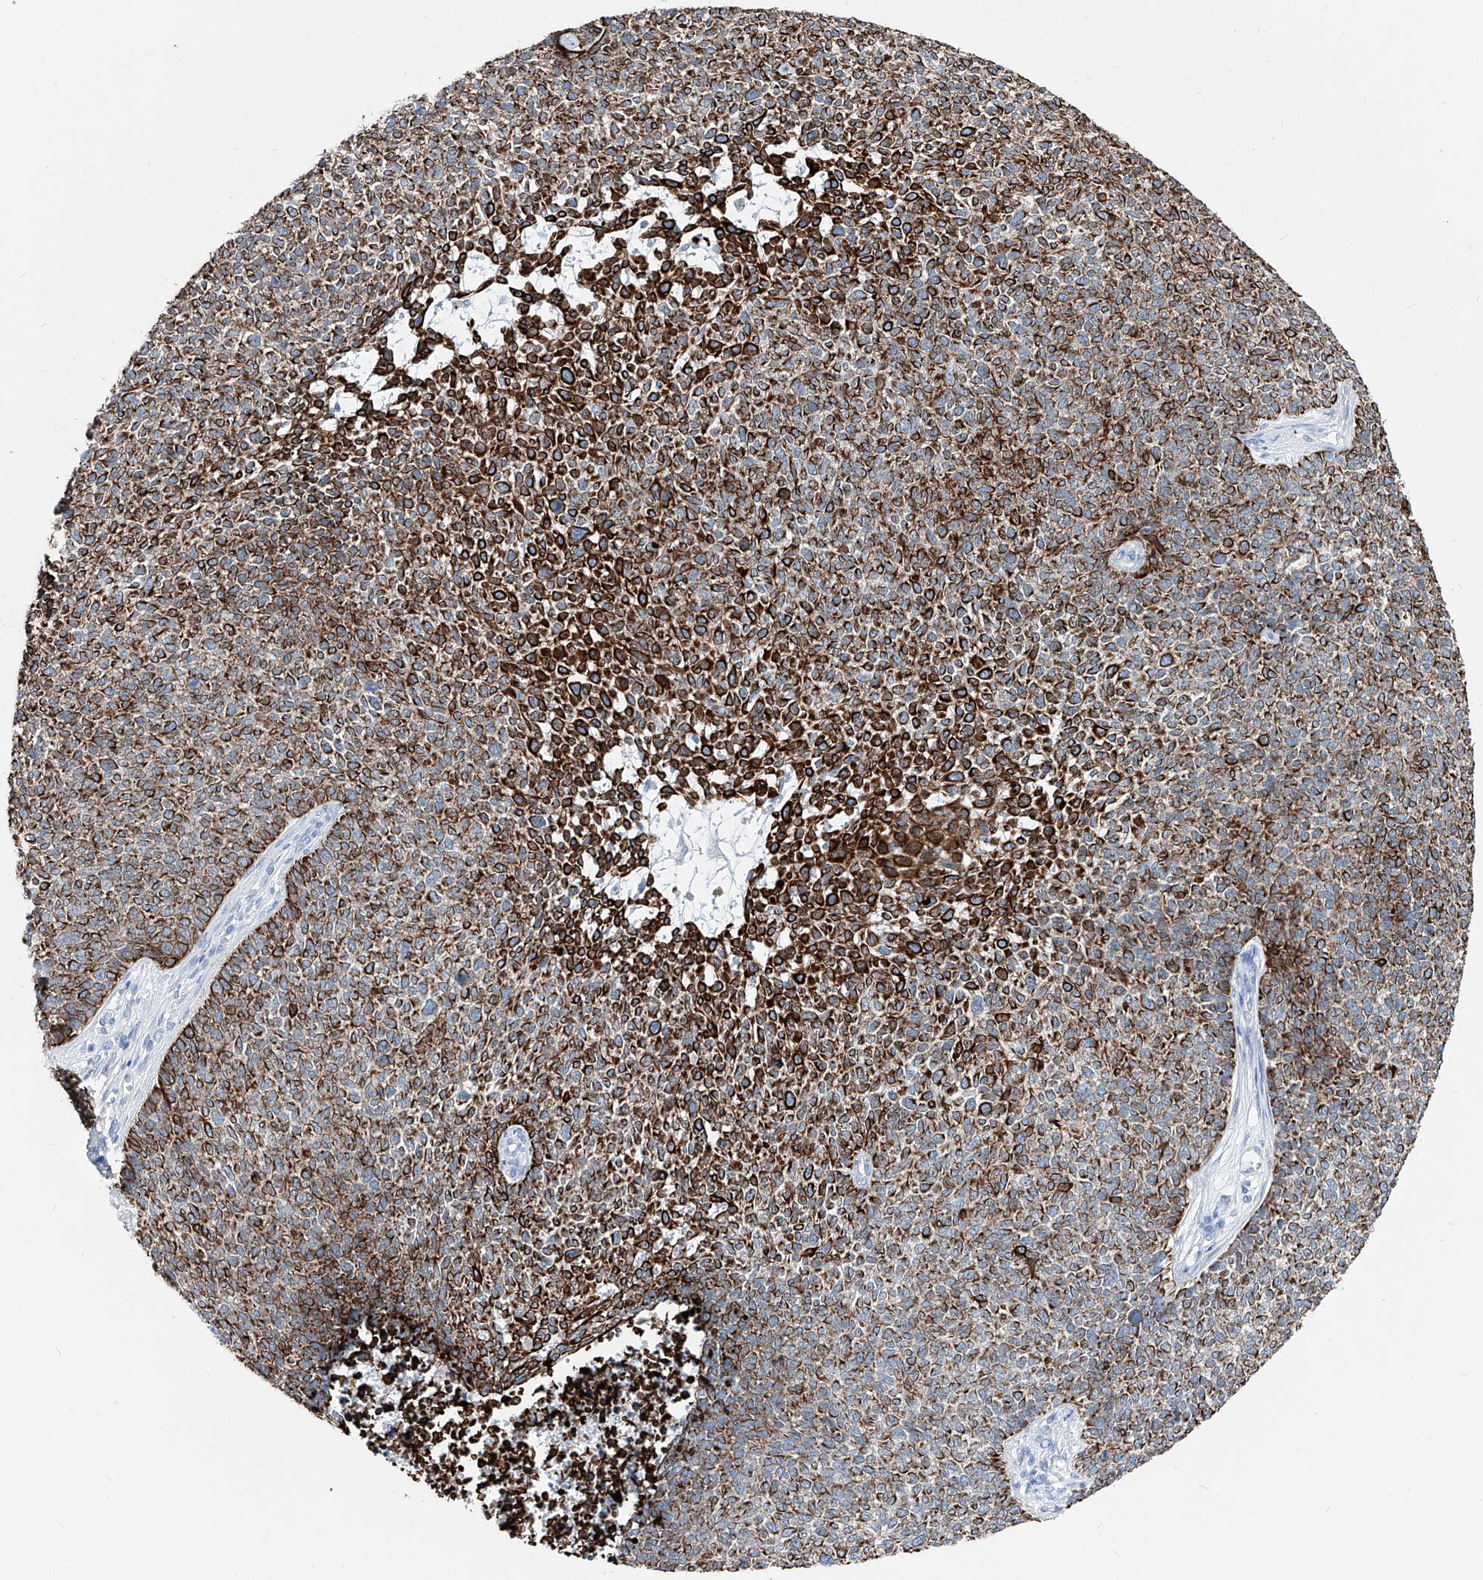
{"staining": {"intensity": "strong", "quantity": ">75%", "location": "cytoplasmic/membranous"}, "tissue": "skin cancer", "cell_type": "Tumor cells", "image_type": "cancer", "snomed": [{"axis": "morphology", "description": "Basal cell carcinoma"}, {"axis": "topography", "description": "Skin"}], "caption": "Approximately >75% of tumor cells in human skin cancer exhibit strong cytoplasmic/membranous protein expression as visualized by brown immunohistochemical staining.", "gene": "FRS3", "patient": {"sex": "female", "age": 84}}